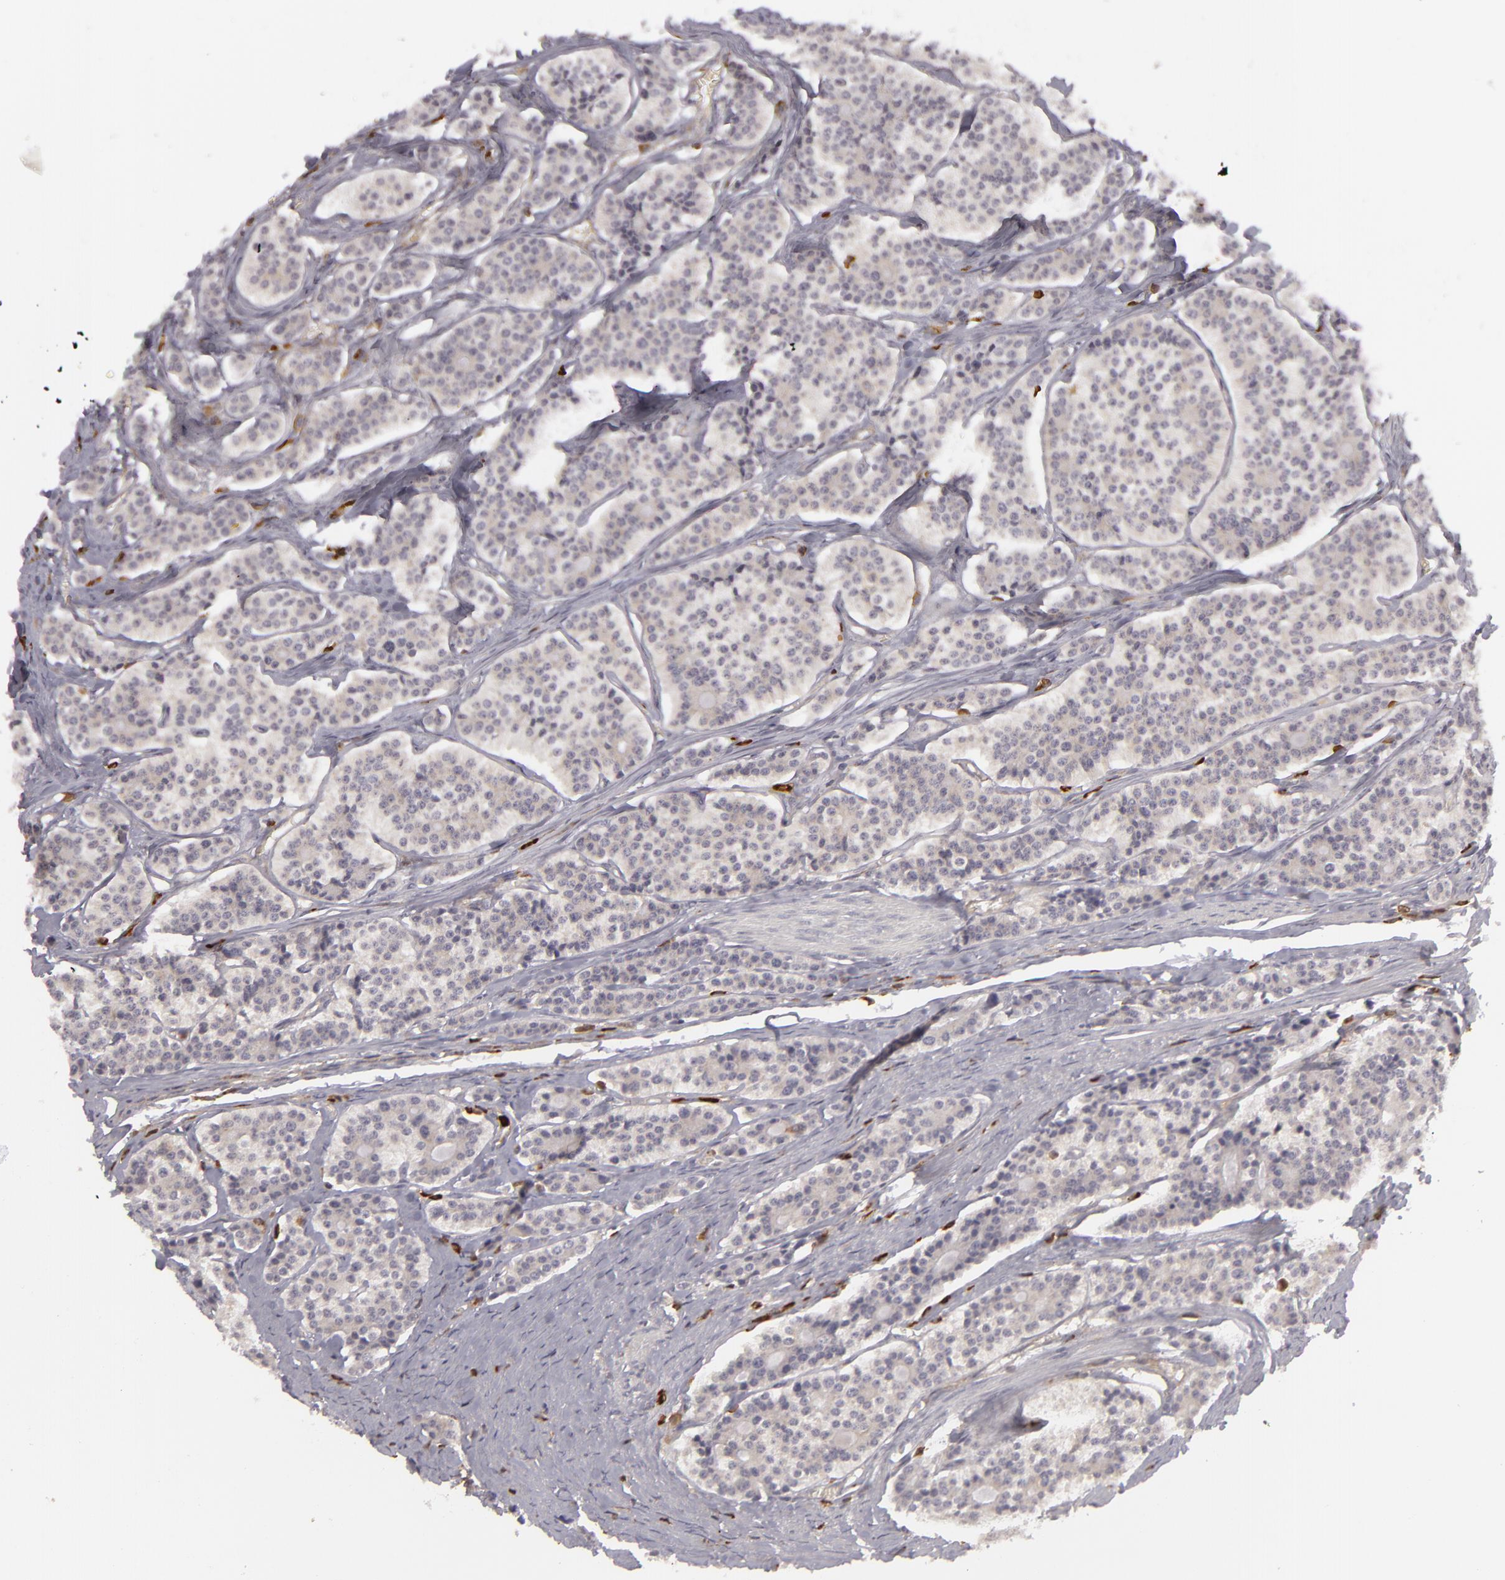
{"staining": {"intensity": "negative", "quantity": "none", "location": "none"}, "tissue": "carcinoid", "cell_type": "Tumor cells", "image_type": "cancer", "snomed": [{"axis": "morphology", "description": "Carcinoid, malignant, NOS"}, {"axis": "topography", "description": "Small intestine"}], "caption": "An immunohistochemistry (IHC) micrograph of carcinoid is shown. There is no staining in tumor cells of carcinoid.", "gene": "APOBEC3G", "patient": {"sex": "male", "age": 63}}